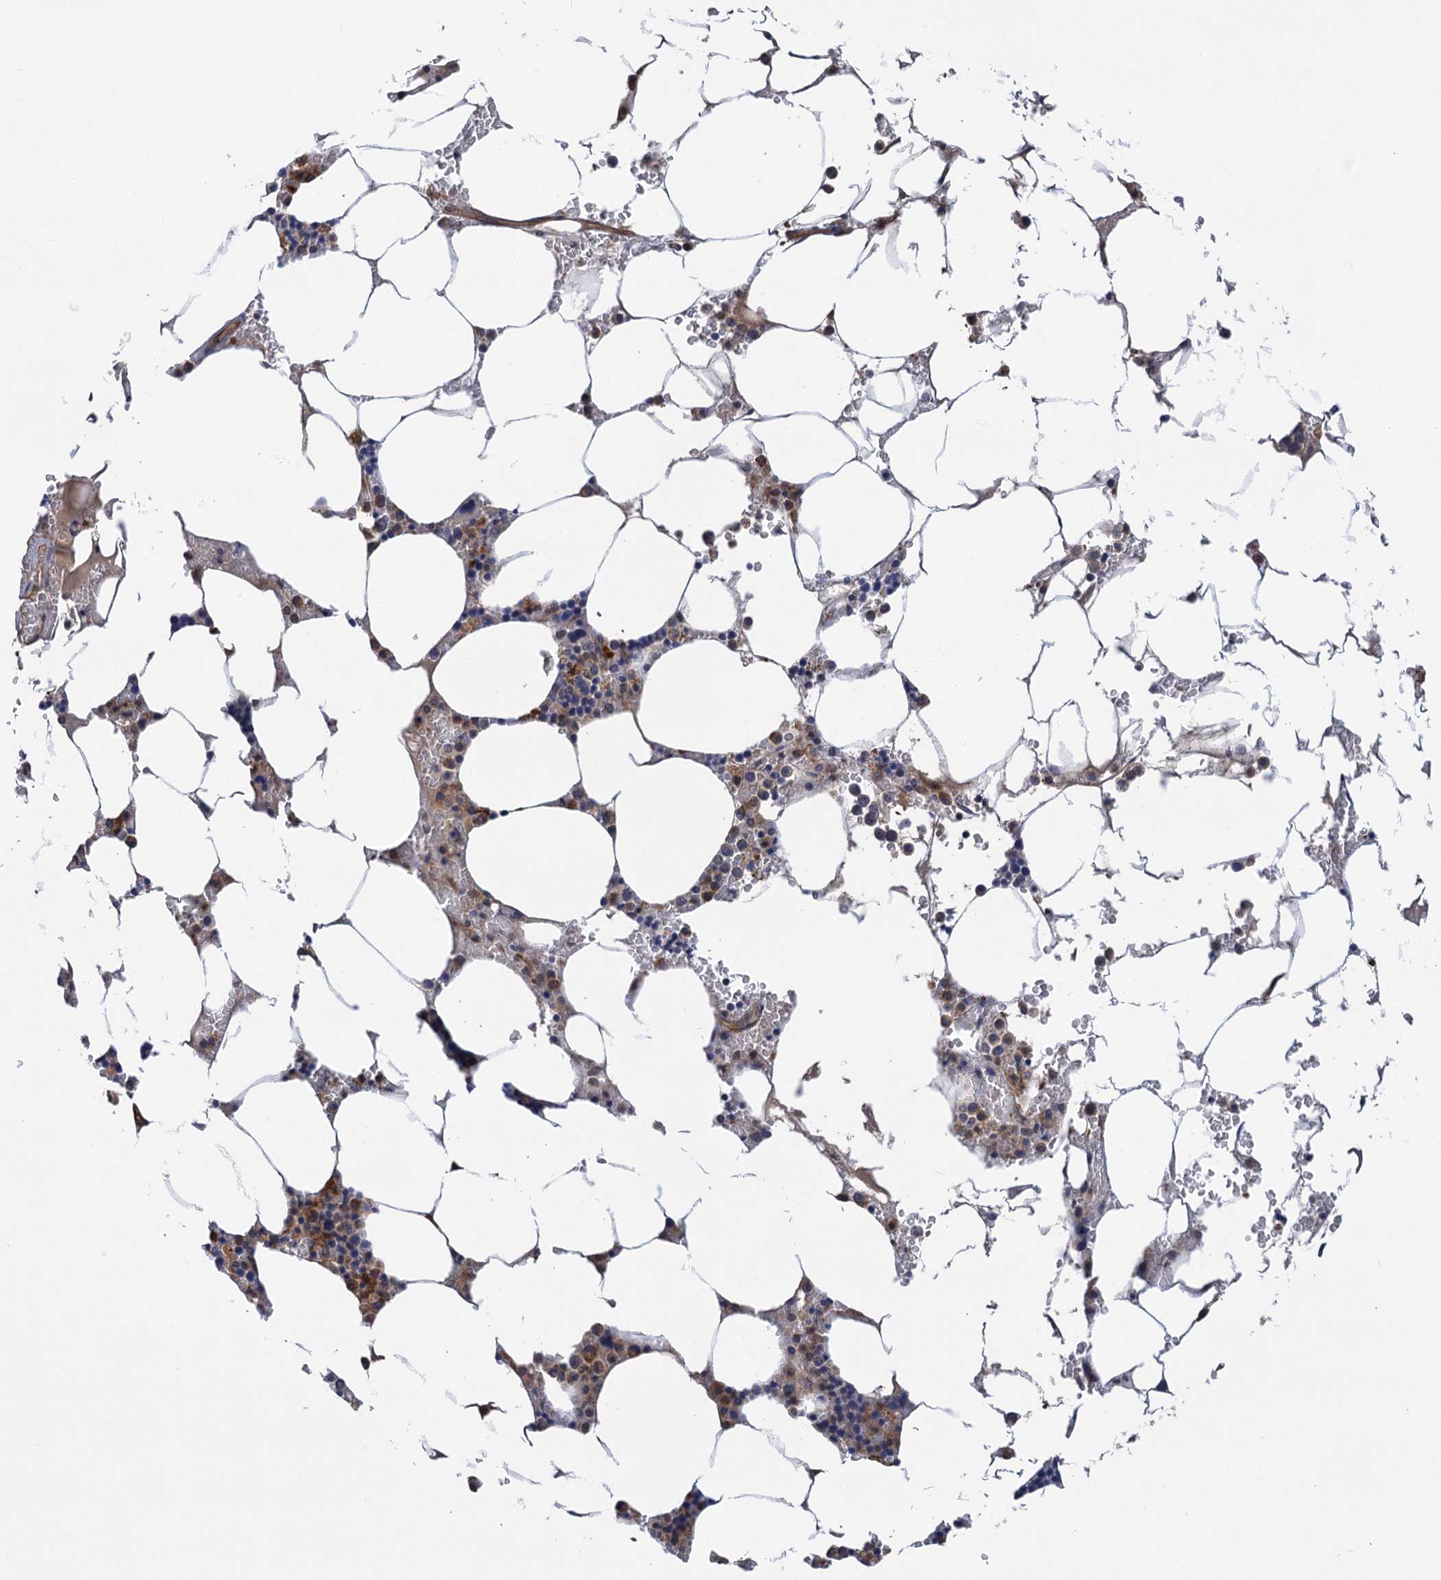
{"staining": {"intensity": "moderate", "quantity": "<25%", "location": "cytoplasmic/membranous"}, "tissue": "bone marrow", "cell_type": "Hematopoietic cells", "image_type": "normal", "snomed": [{"axis": "morphology", "description": "Normal tissue, NOS"}, {"axis": "topography", "description": "Bone marrow"}], "caption": "Immunohistochemistry (IHC) micrograph of normal bone marrow: bone marrow stained using IHC displays low levels of moderate protein expression localized specifically in the cytoplasmic/membranous of hematopoietic cells, appearing as a cytoplasmic/membranous brown color.", "gene": "NEK8", "patient": {"sex": "male", "age": 70}}